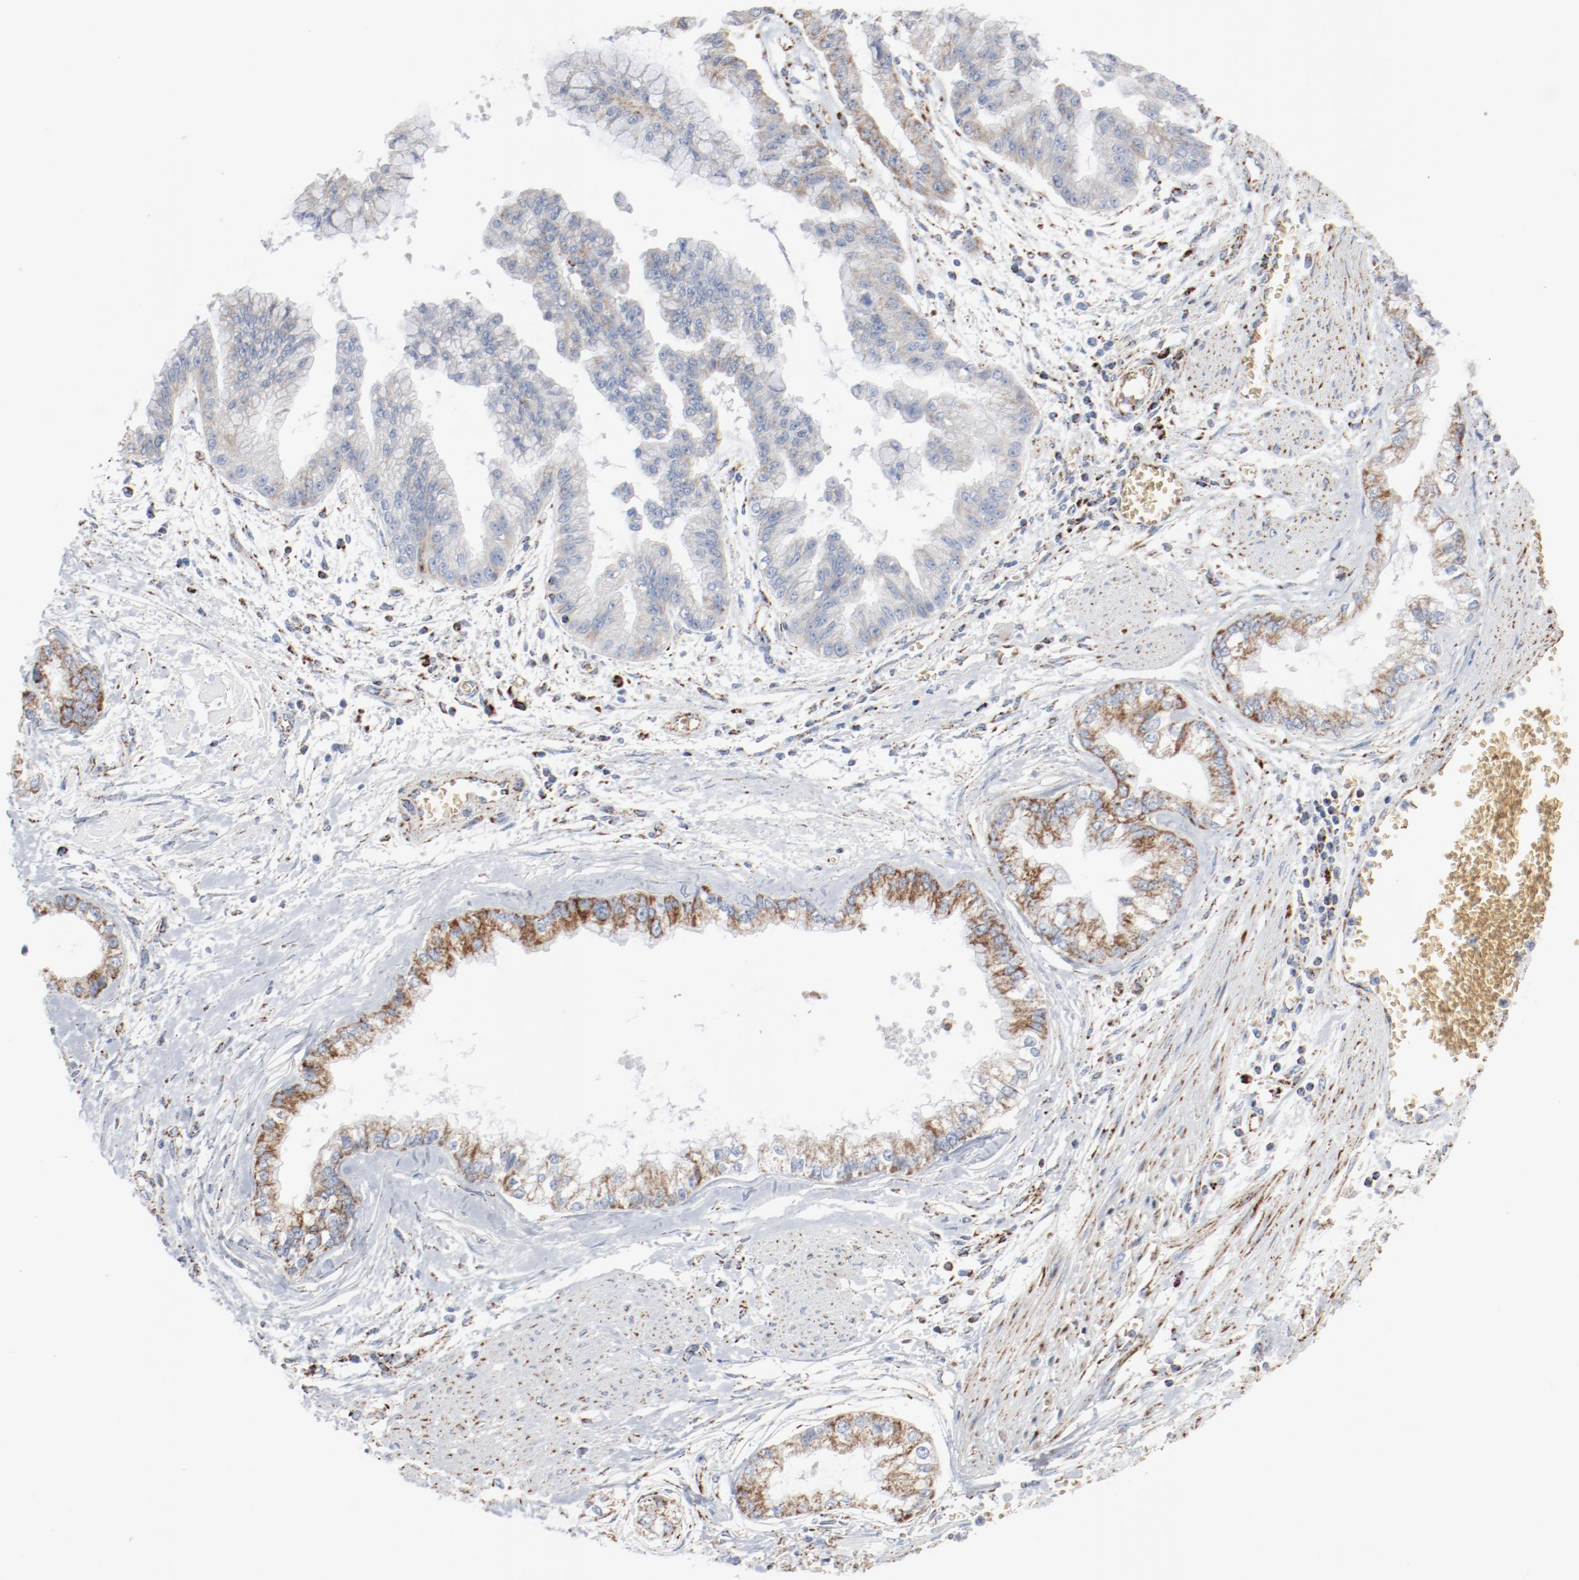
{"staining": {"intensity": "moderate", "quantity": ">75%", "location": "cytoplasmic/membranous"}, "tissue": "liver cancer", "cell_type": "Tumor cells", "image_type": "cancer", "snomed": [{"axis": "morphology", "description": "Cholangiocarcinoma"}, {"axis": "topography", "description": "Liver"}], "caption": "Human liver cancer (cholangiocarcinoma) stained for a protein (brown) demonstrates moderate cytoplasmic/membranous positive expression in about >75% of tumor cells.", "gene": "NDUFB8", "patient": {"sex": "female", "age": 79}}